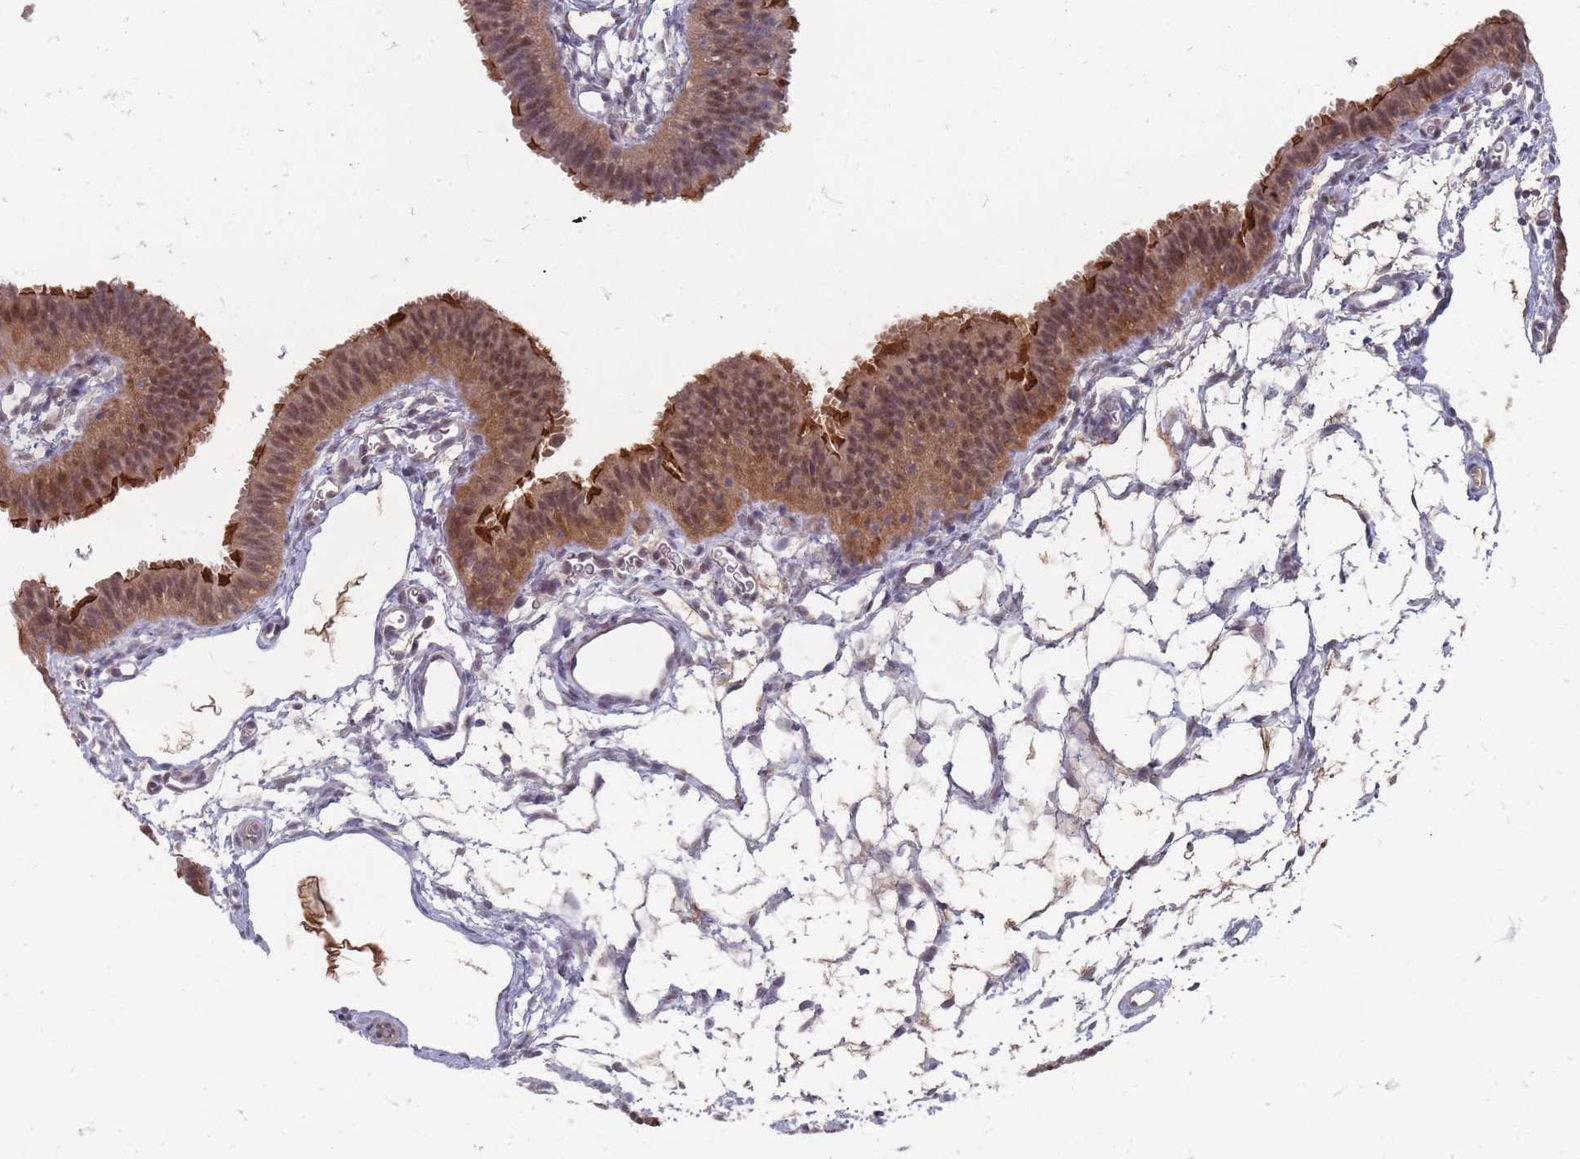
{"staining": {"intensity": "strong", "quantity": "25%-75%", "location": "cytoplasmic/membranous,nuclear"}, "tissue": "fallopian tube", "cell_type": "Glandular cells", "image_type": "normal", "snomed": [{"axis": "morphology", "description": "Normal tissue, NOS"}, {"axis": "topography", "description": "Fallopian tube"}], "caption": "Human fallopian tube stained with a protein marker exhibits strong staining in glandular cells.", "gene": "NKD1", "patient": {"sex": "female", "age": 35}}